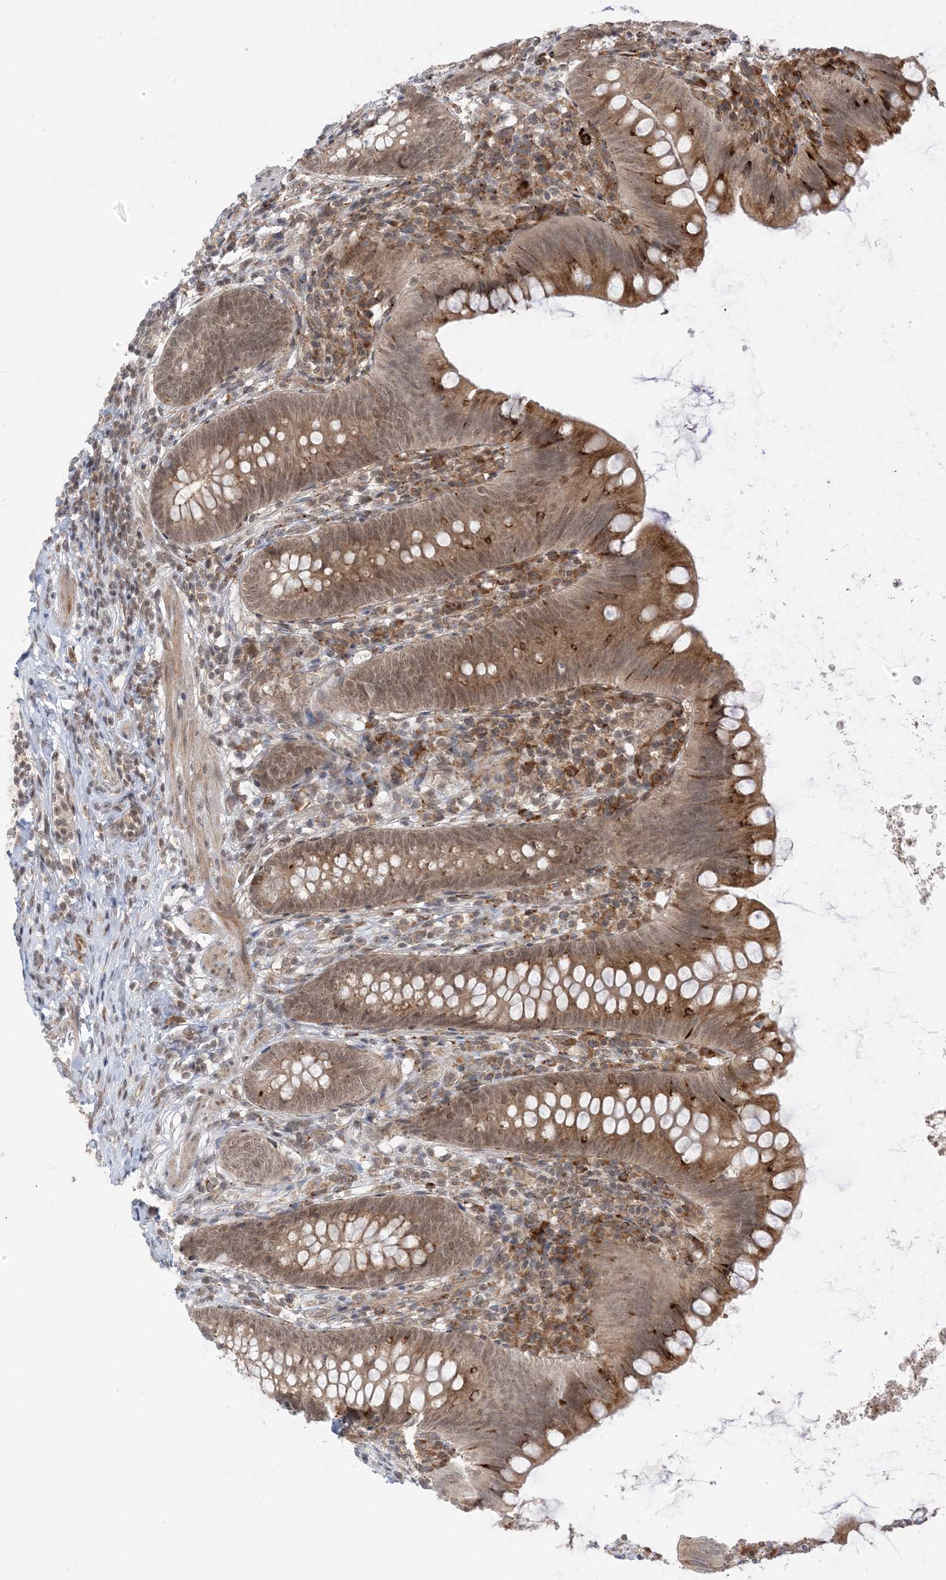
{"staining": {"intensity": "moderate", "quantity": ">75%", "location": "cytoplasmic/membranous,nuclear"}, "tissue": "appendix", "cell_type": "Glandular cells", "image_type": "normal", "snomed": [{"axis": "morphology", "description": "Normal tissue, NOS"}, {"axis": "topography", "description": "Appendix"}], "caption": "Appendix stained for a protein shows moderate cytoplasmic/membranous,nuclear positivity in glandular cells. Using DAB (brown) and hematoxylin (blue) stains, captured at high magnification using brightfield microscopy.", "gene": "METTL21A", "patient": {"sex": "female", "age": 62}}